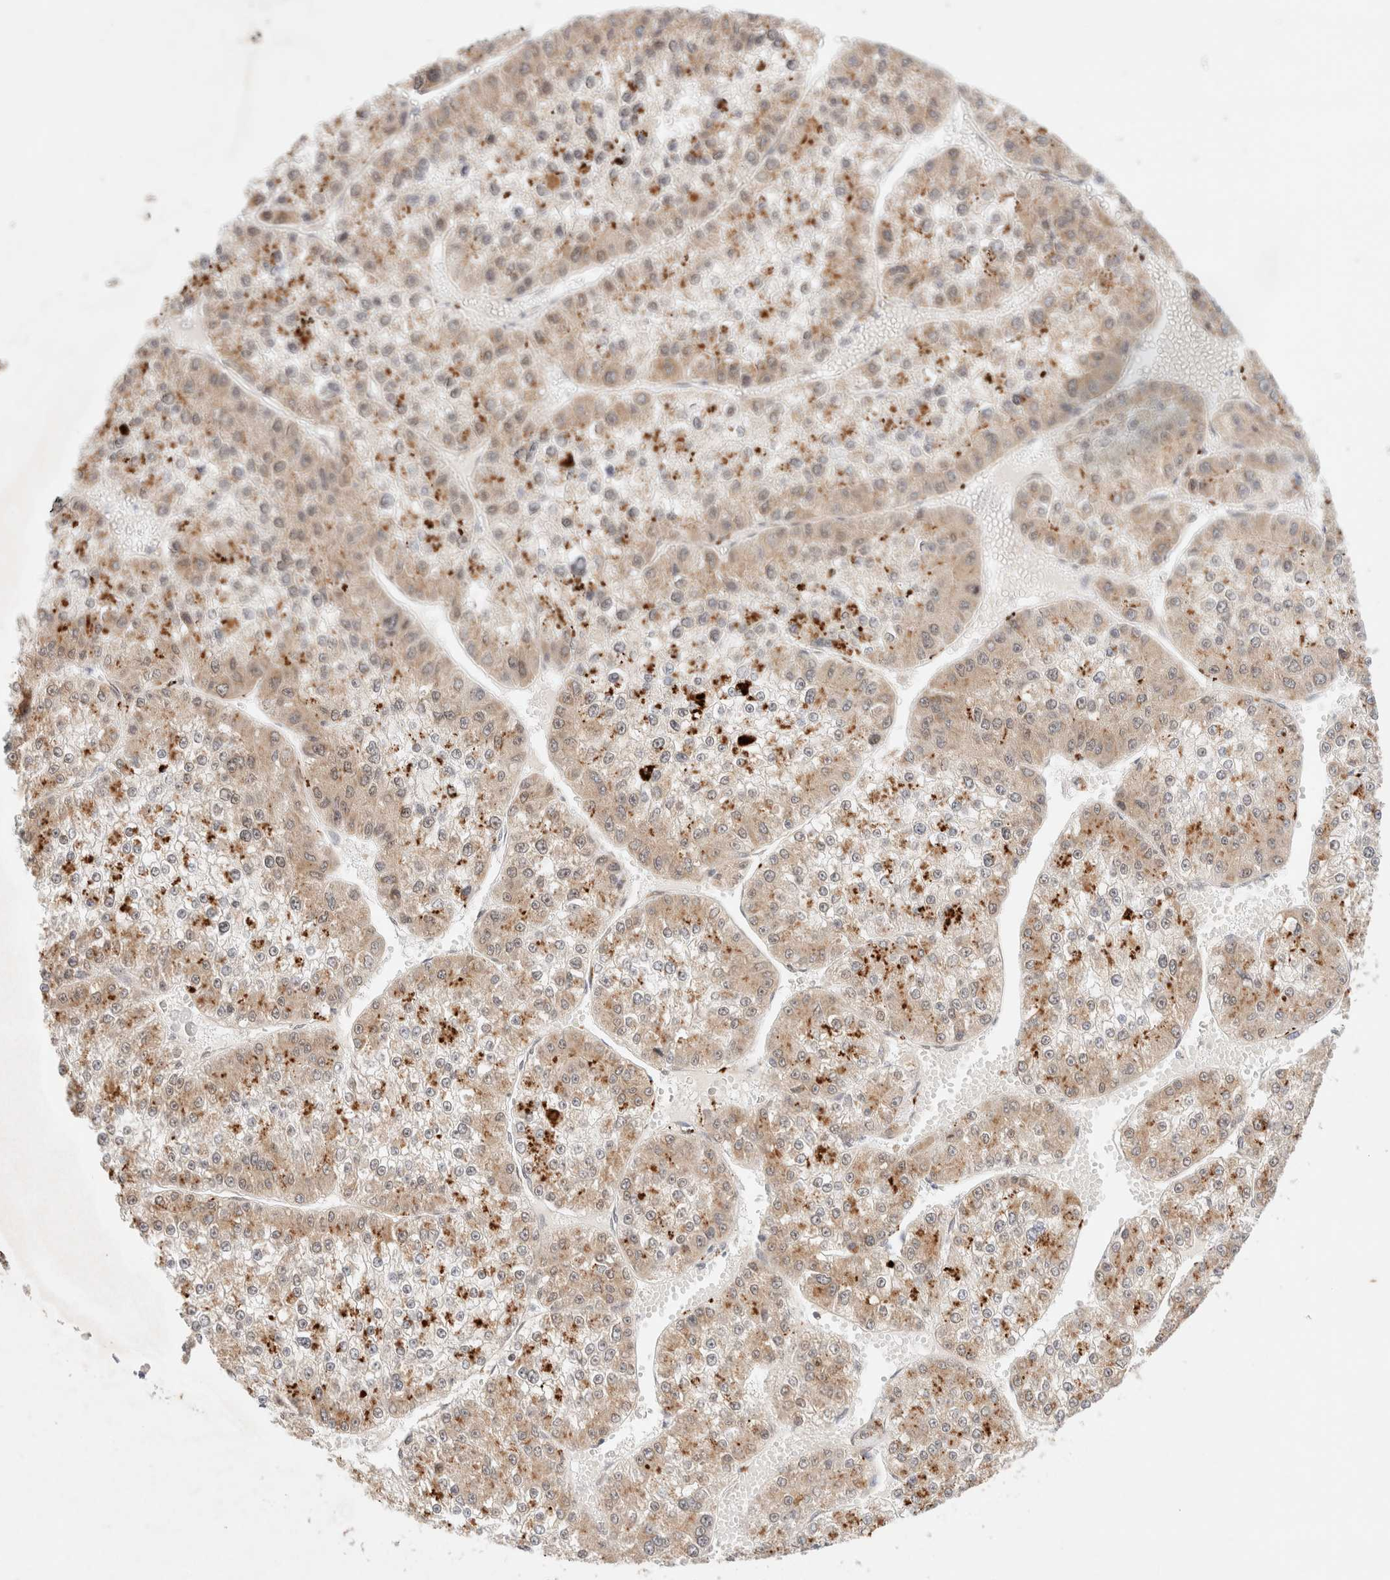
{"staining": {"intensity": "weak", "quantity": ">75%", "location": "cytoplasmic/membranous,nuclear"}, "tissue": "liver cancer", "cell_type": "Tumor cells", "image_type": "cancer", "snomed": [{"axis": "morphology", "description": "Carcinoma, Hepatocellular, NOS"}, {"axis": "topography", "description": "Liver"}], "caption": "IHC (DAB (3,3'-diaminobenzidine)) staining of human liver hepatocellular carcinoma displays weak cytoplasmic/membranous and nuclear protein expression in about >75% of tumor cells.", "gene": "RRP15", "patient": {"sex": "female", "age": 73}}